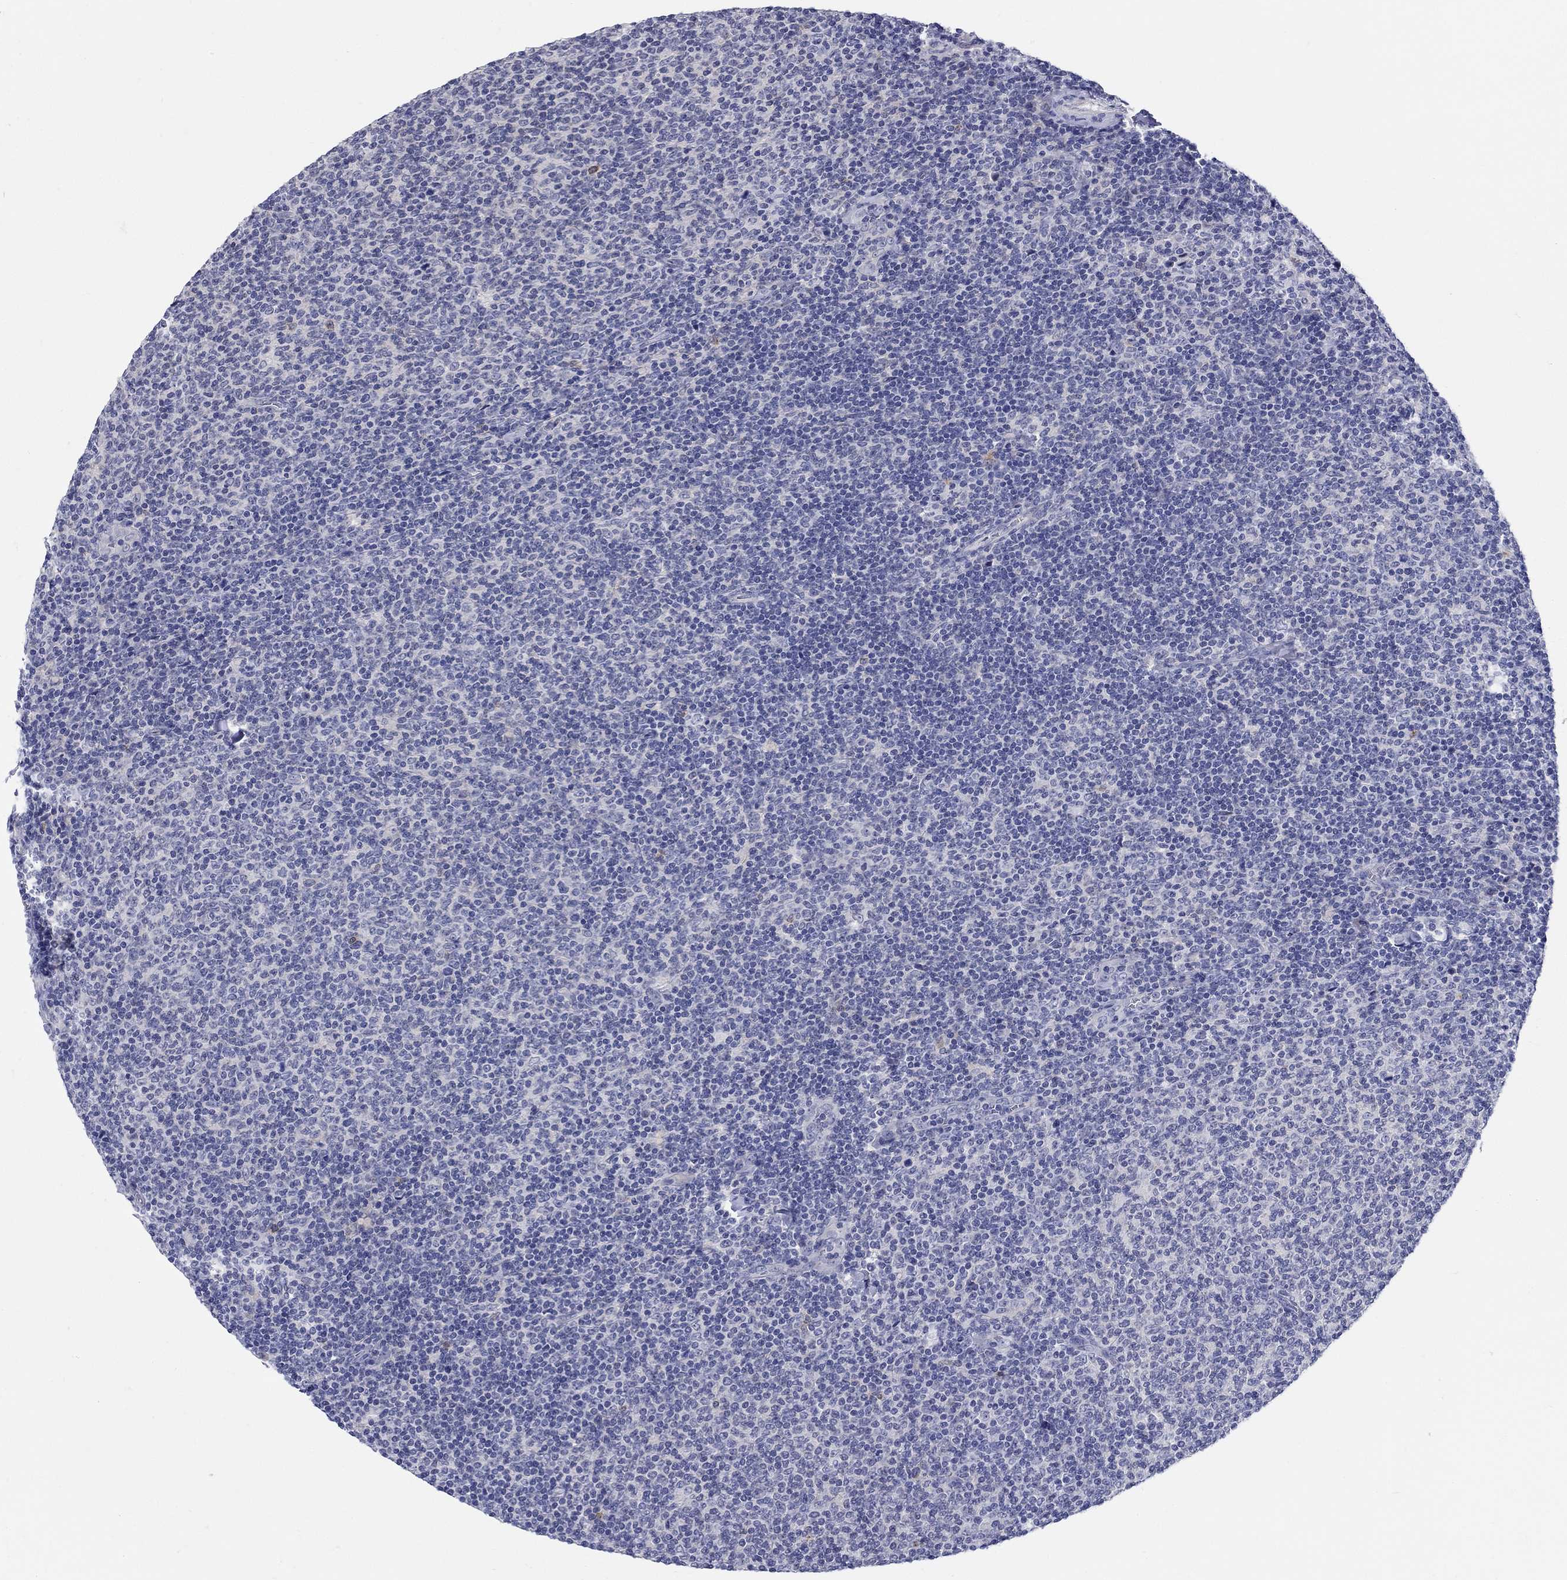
{"staining": {"intensity": "negative", "quantity": "none", "location": "none"}, "tissue": "lymphoma", "cell_type": "Tumor cells", "image_type": "cancer", "snomed": [{"axis": "morphology", "description": "Malignant lymphoma, non-Hodgkin's type, Low grade"}, {"axis": "topography", "description": "Lymph node"}], "caption": "High magnification brightfield microscopy of lymphoma stained with DAB (brown) and counterstained with hematoxylin (blue): tumor cells show no significant staining.", "gene": "SLC30A3", "patient": {"sex": "male", "age": 52}}